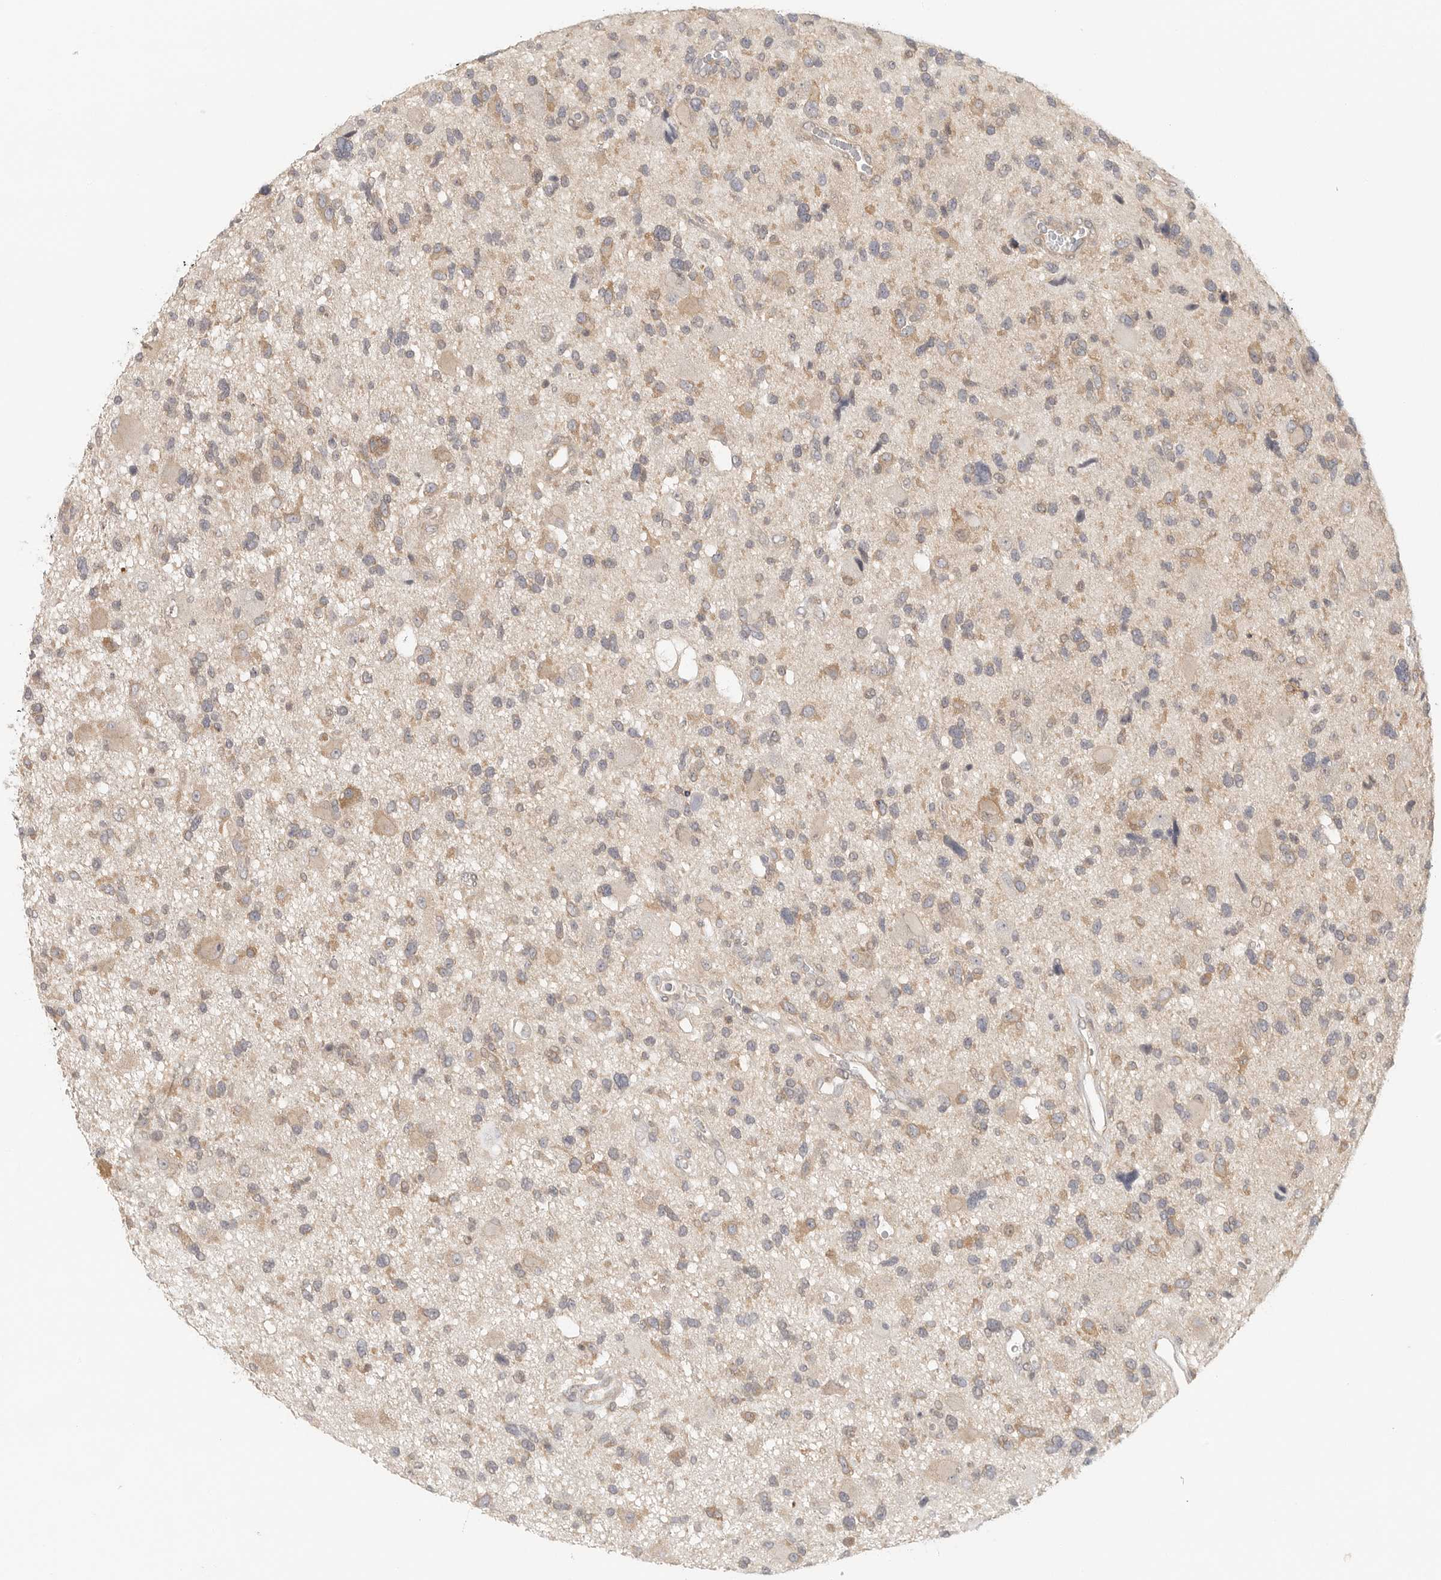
{"staining": {"intensity": "moderate", "quantity": "25%-75%", "location": "cytoplasmic/membranous"}, "tissue": "glioma", "cell_type": "Tumor cells", "image_type": "cancer", "snomed": [{"axis": "morphology", "description": "Glioma, malignant, High grade"}, {"axis": "topography", "description": "Brain"}], "caption": "Brown immunohistochemical staining in malignant high-grade glioma demonstrates moderate cytoplasmic/membranous expression in approximately 25%-75% of tumor cells.", "gene": "HDAC6", "patient": {"sex": "male", "age": 33}}